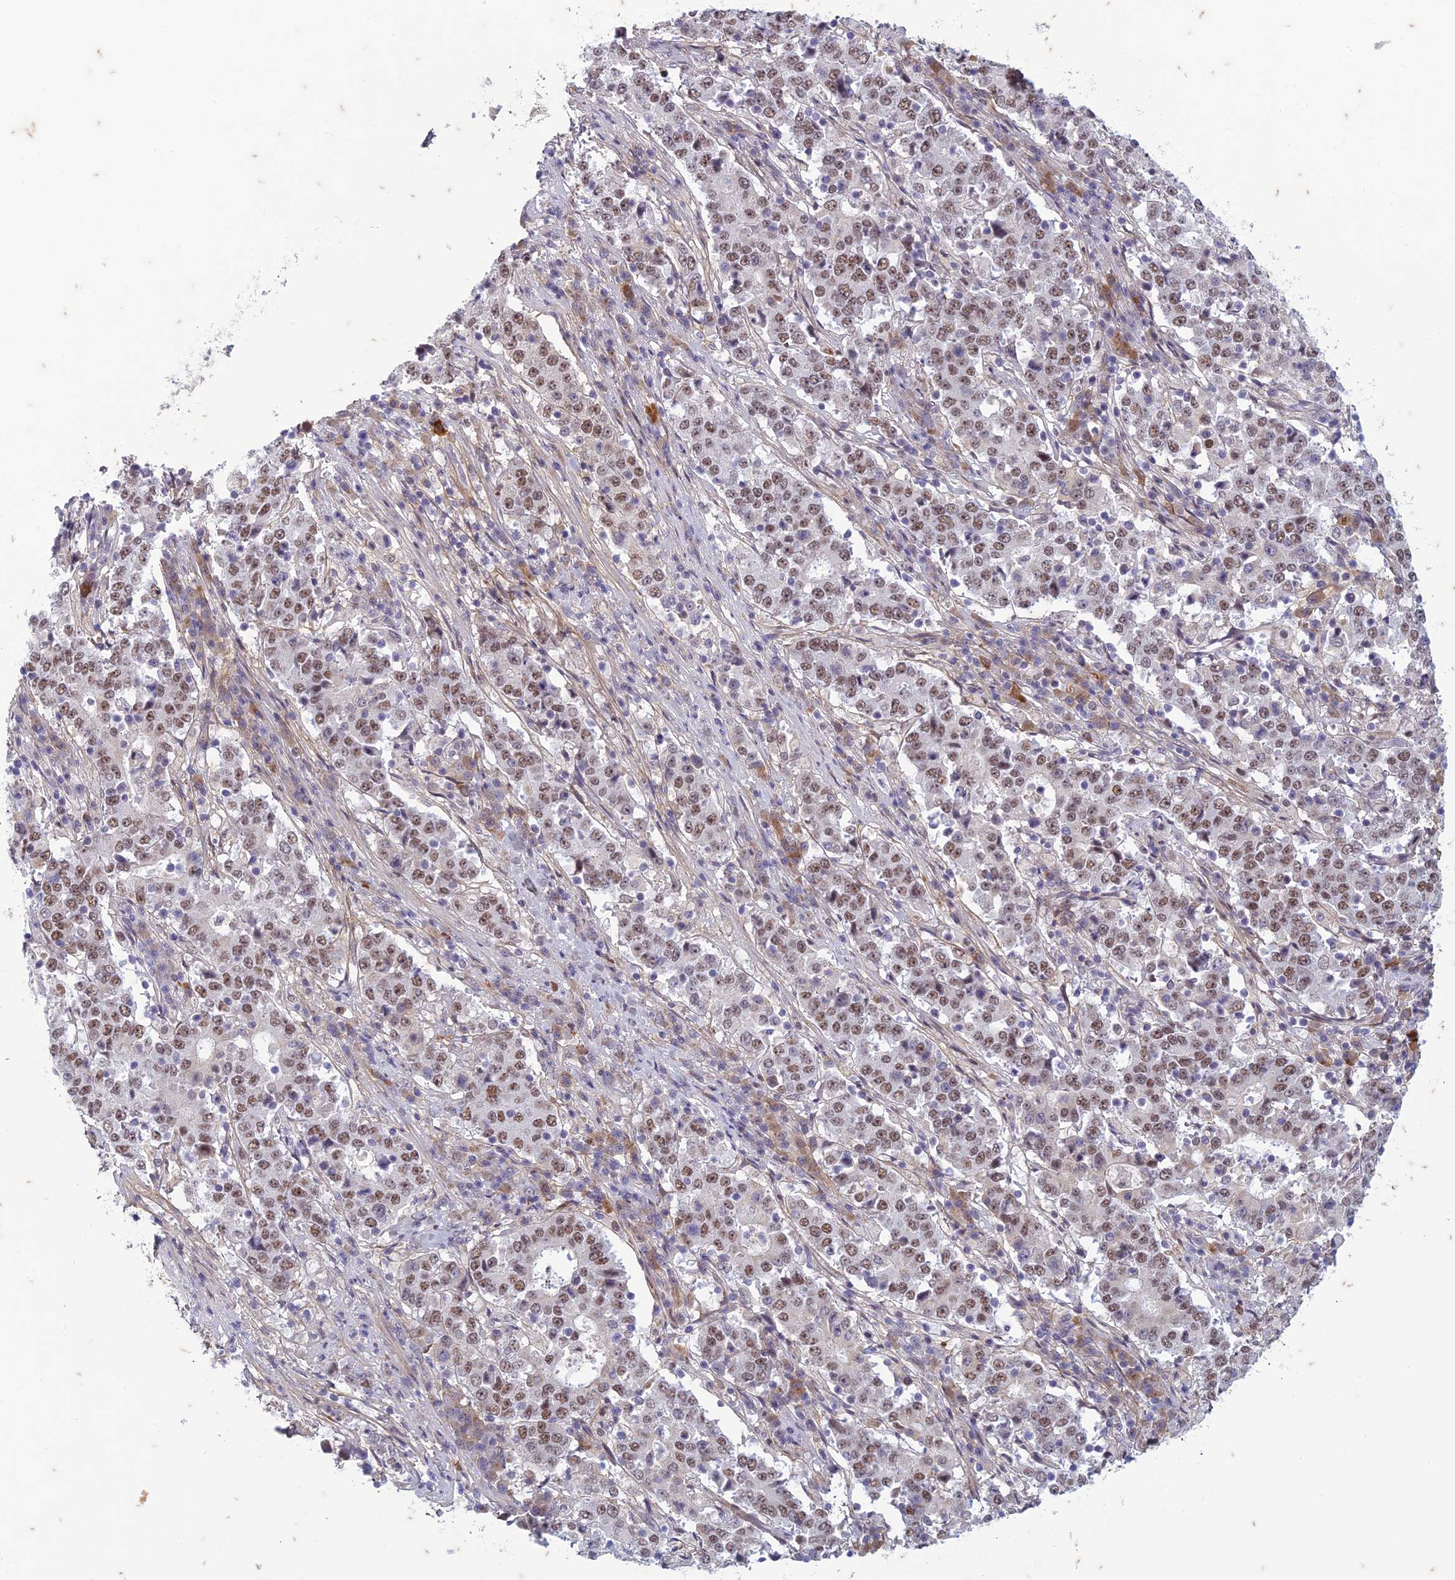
{"staining": {"intensity": "moderate", "quantity": ">75%", "location": "nuclear"}, "tissue": "stomach cancer", "cell_type": "Tumor cells", "image_type": "cancer", "snomed": [{"axis": "morphology", "description": "Adenocarcinoma, NOS"}, {"axis": "topography", "description": "Stomach"}], "caption": "Moderate nuclear staining is seen in approximately >75% of tumor cells in adenocarcinoma (stomach).", "gene": "PABPN1L", "patient": {"sex": "male", "age": 59}}